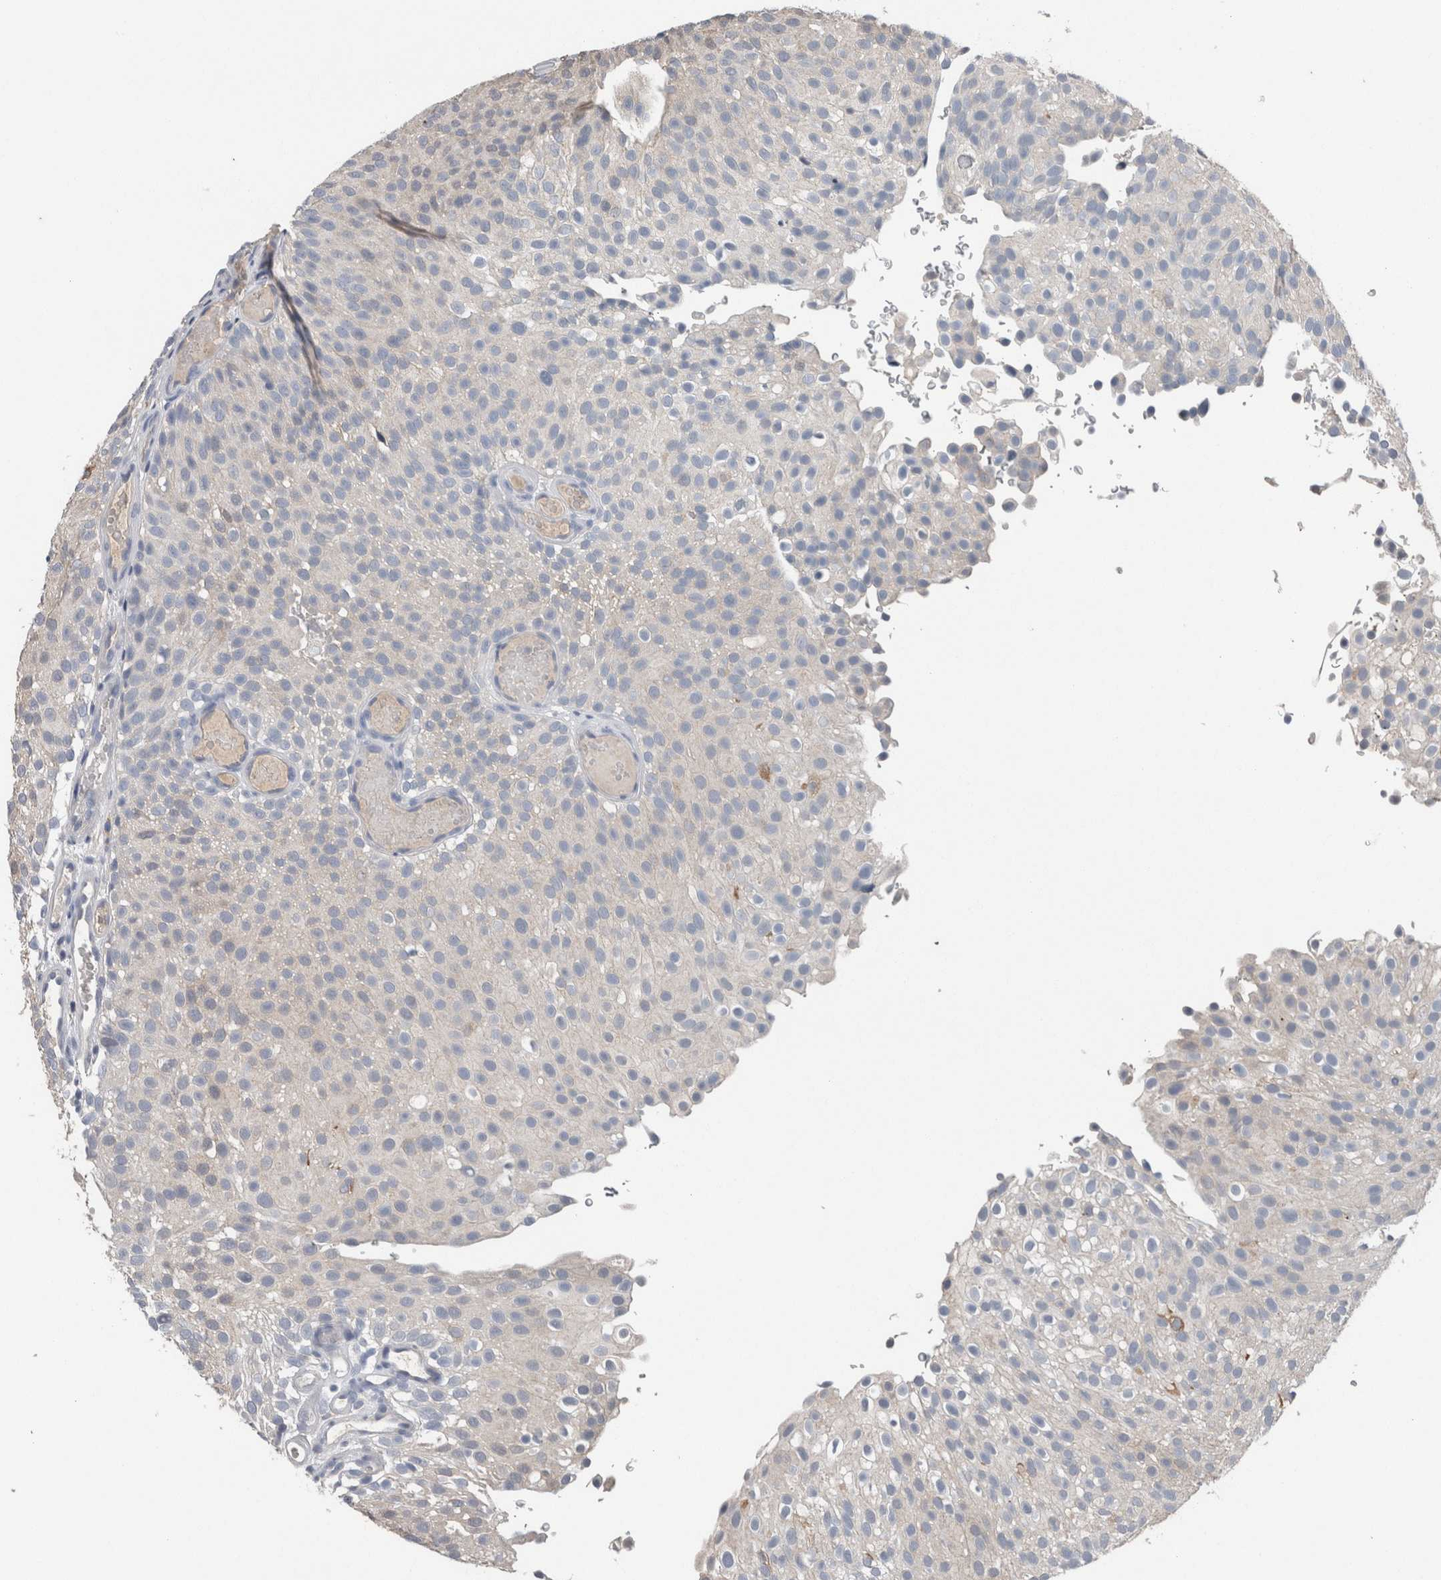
{"staining": {"intensity": "negative", "quantity": "none", "location": "none"}, "tissue": "urothelial cancer", "cell_type": "Tumor cells", "image_type": "cancer", "snomed": [{"axis": "morphology", "description": "Urothelial carcinoma, Low grade"}, {"axis": "topography", "description": "Urinary bladder"}], "caption": "High power microscopy photomicrograph of an immunohistochemistry (IHC) micrograph of low-grade urothelial carcinoma, revealing no significant staining in tumor cells.", "gene": "CRNN", "patient": {"sex": "male", "age": 78}}